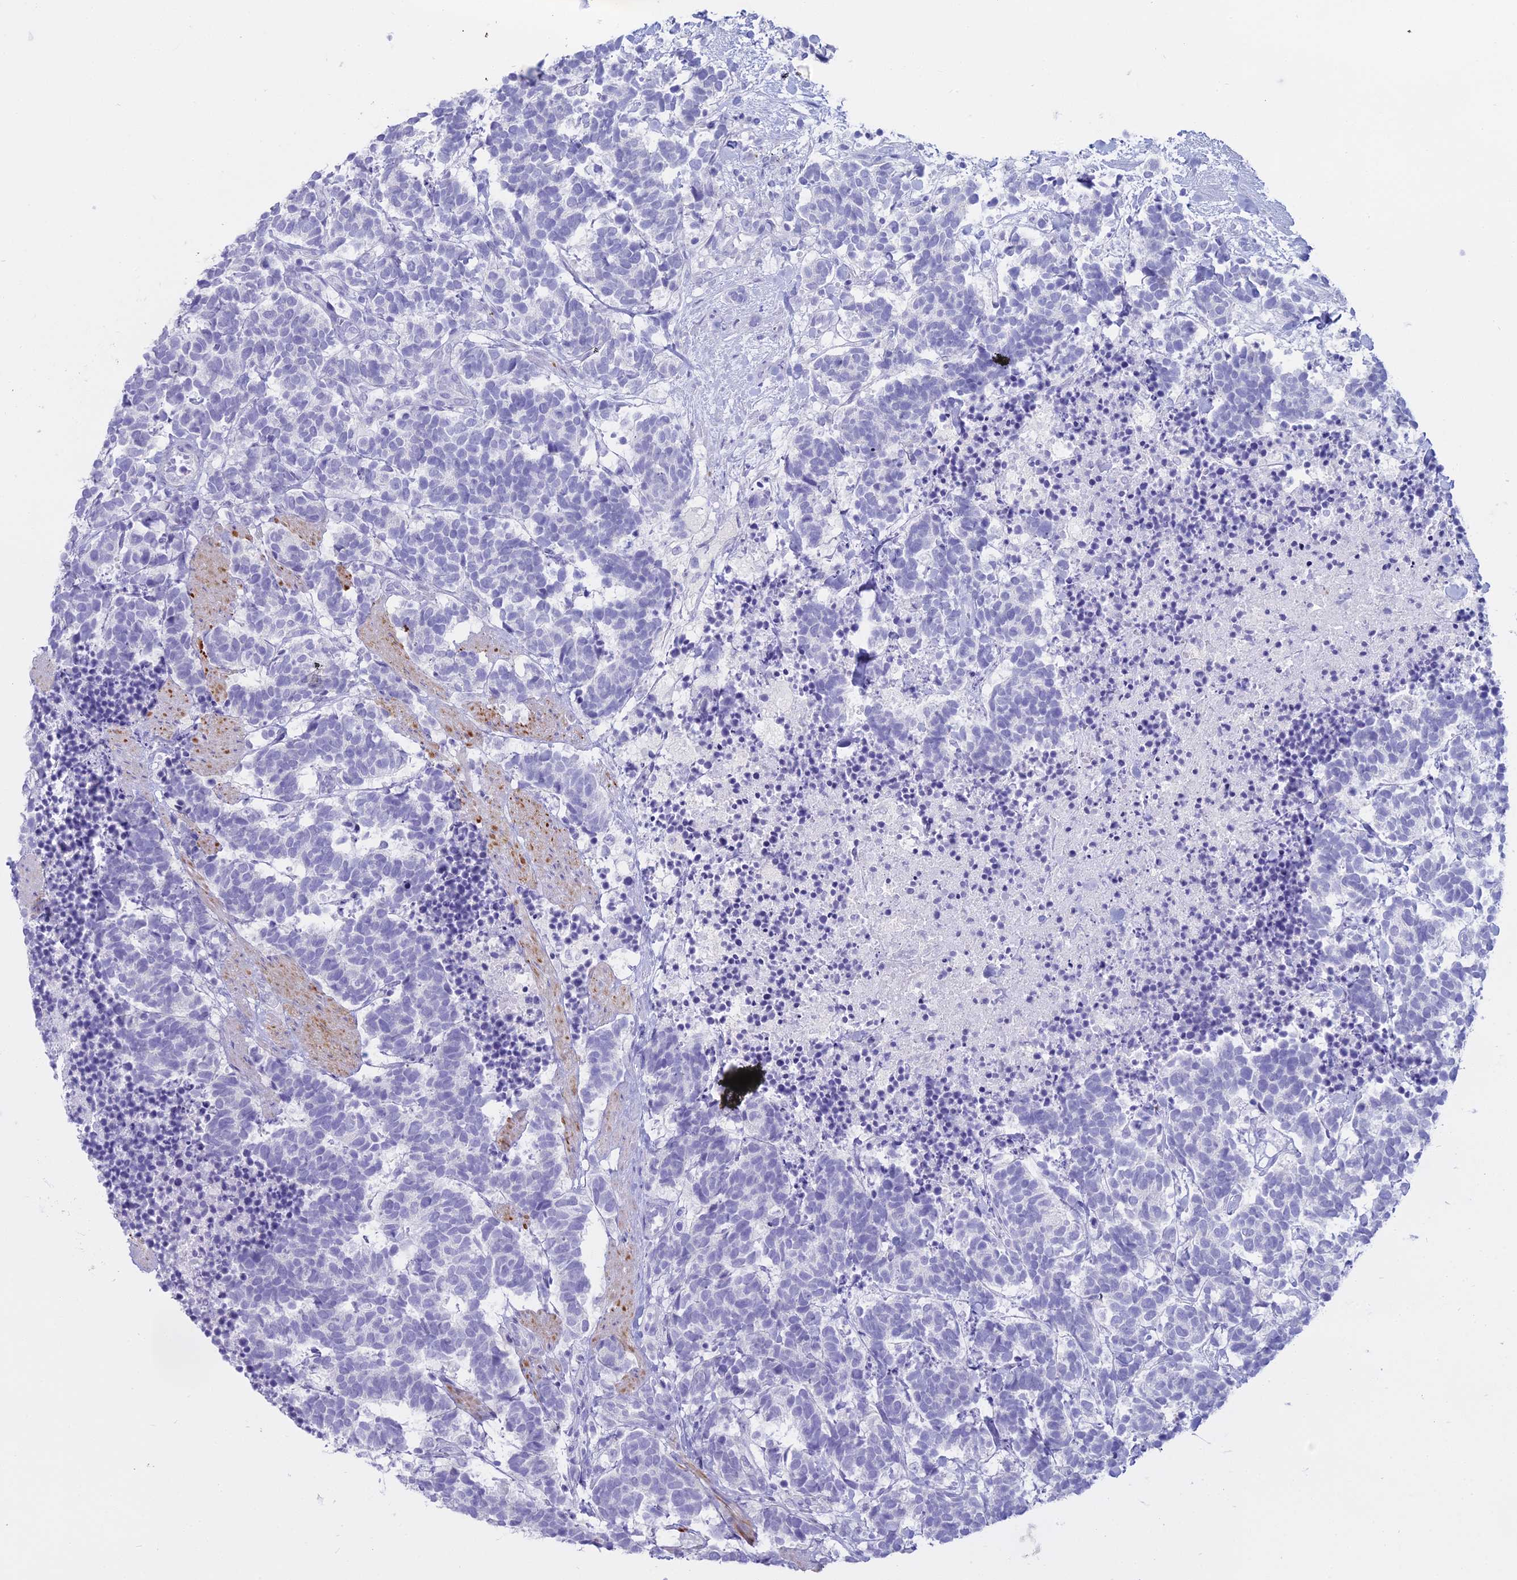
{"staining": {"intensity": "negative", "quantity": "none", "location": "none"}, "tissue": "carcinoid", "cell_type": "Tumor cells", "image_type": "cancer", "snomed": [{"axis": "morphology", "description": "Carcinoma, NOS"}, {"axis": "morphology", "description": "Carcinoid, malignant, NOS"}, {"axis": "topography", "description": "Prostate"}], "caption": "Immunohistochemistry (IHC) photomicrograph of neoplastic tissue: carcinoid stained with DAB (3,3'-diaminobenzidine) shows no significant protein expression in tumor cells.", "gene": "ALPP", "patient": {"sex": "male", "age": 57}}